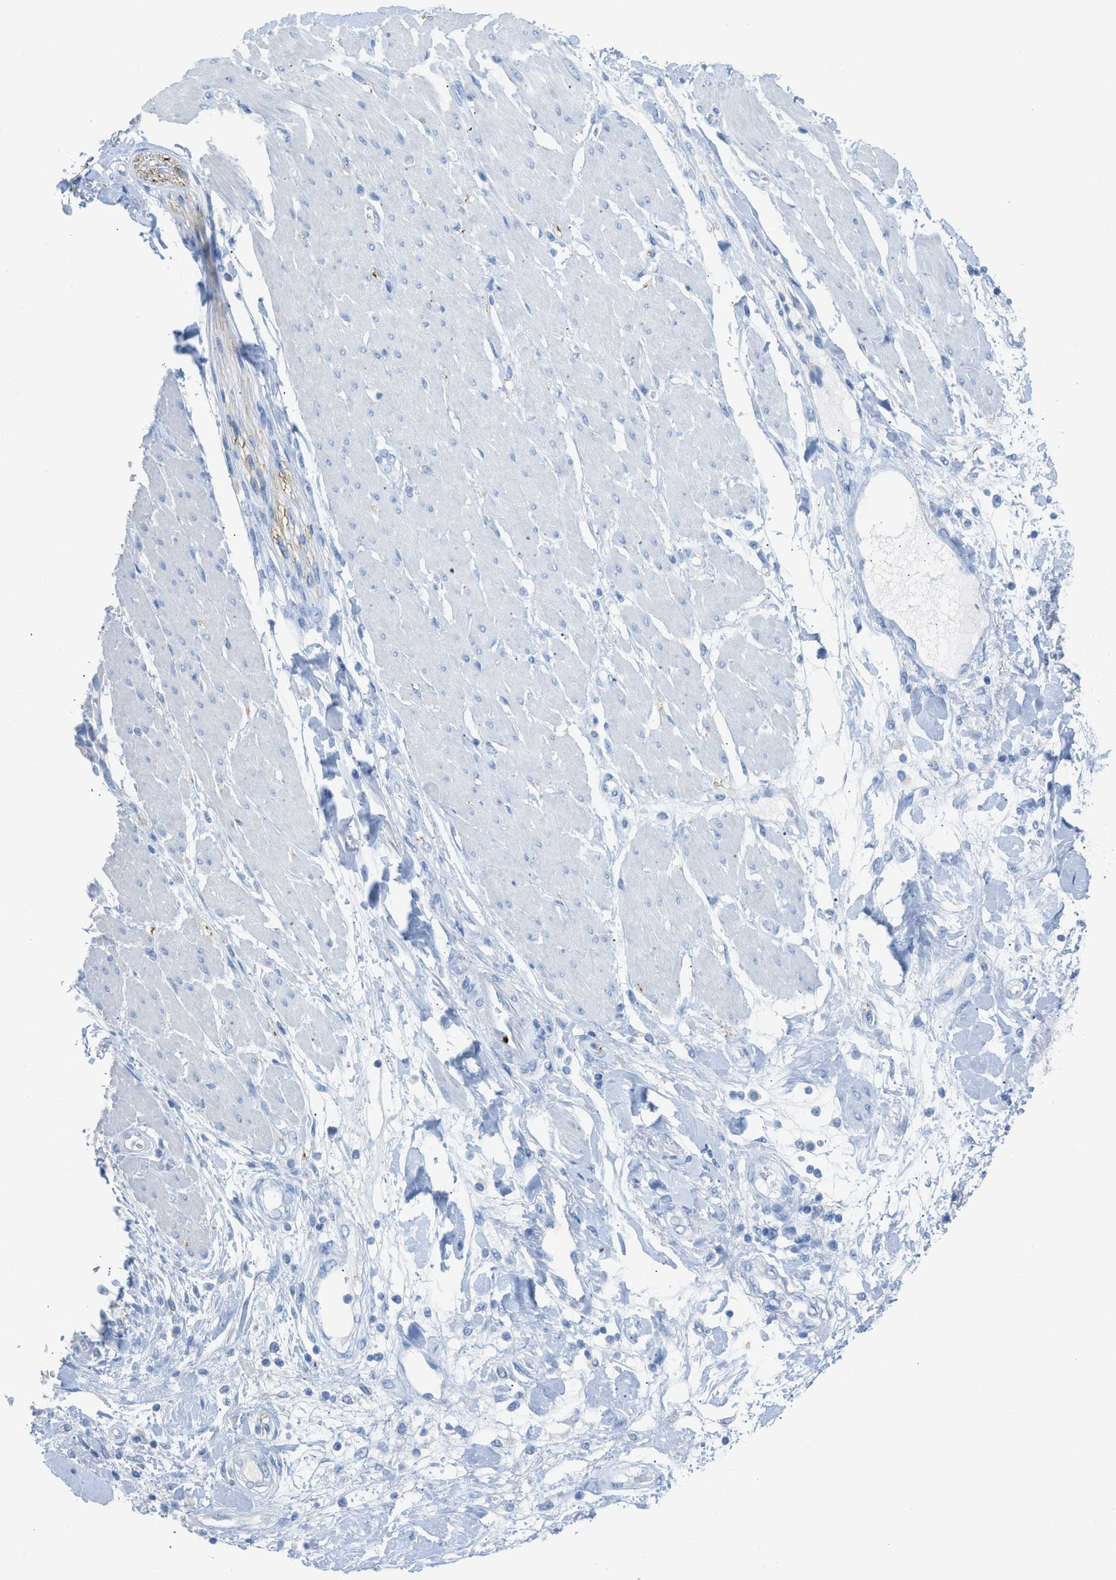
{"staining": {"intensity": "negative", "quantity": "none", "location": "none"}, "tissue": "adipose tissue", "cell_type": "Adipocytes", "image_type": "normal", "snomed": [{"axis": "morphology", "description": "Normal tissue, NOS"}, {"axis": "morphology", "description": "Adenocarcinoma, NOS"}, {"axis": "topography", "description": "Duodenum"}, {"axis": "topography", "description": "Peripheral nerve tissue"}], "caption": "Photomicrograph shows no protein positivity in adipocytes of normal adipose tissue.", "gene": "FAIM2", "patient": {"sex": "female", "age": 60}}